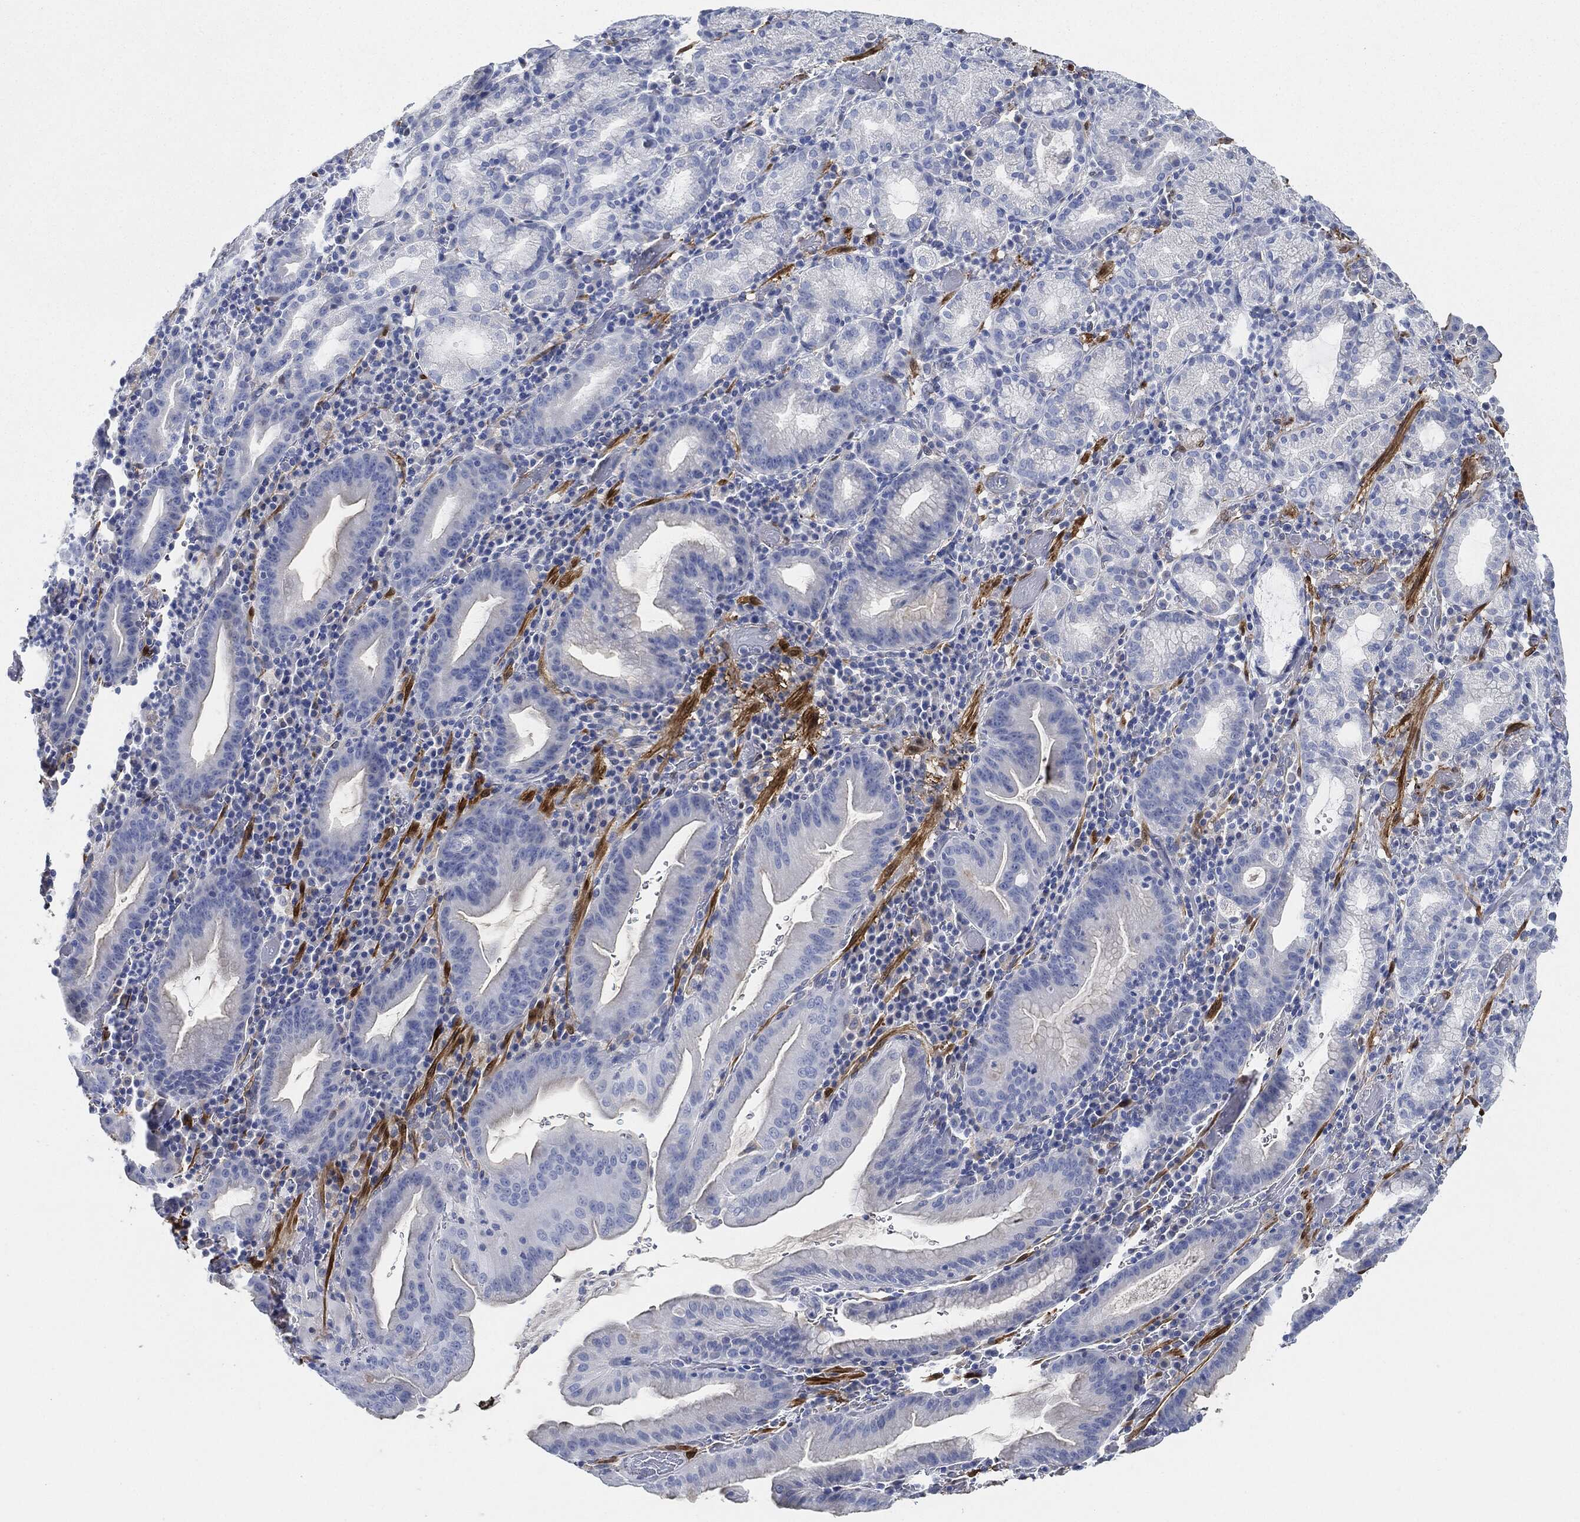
{"staining": {"intensity": "negative", "quantity": "none", "location": "none"}, "tissue": "stomach cancer", "cell_type": "Tumor cells", "image_type": "cancer", "snomed": [{"axis": "morphology", "description": "Adenocarcinoma, NOS"}, {"axis": "topography", "description": "Stomach"}], "caption": "Adenocarcinoma (stomach) was stained to show a protein in brown. There is no significant positivity in tumor cells.", "gene": "TAGLN", "patient": {"sex": "male", "age": 79}}